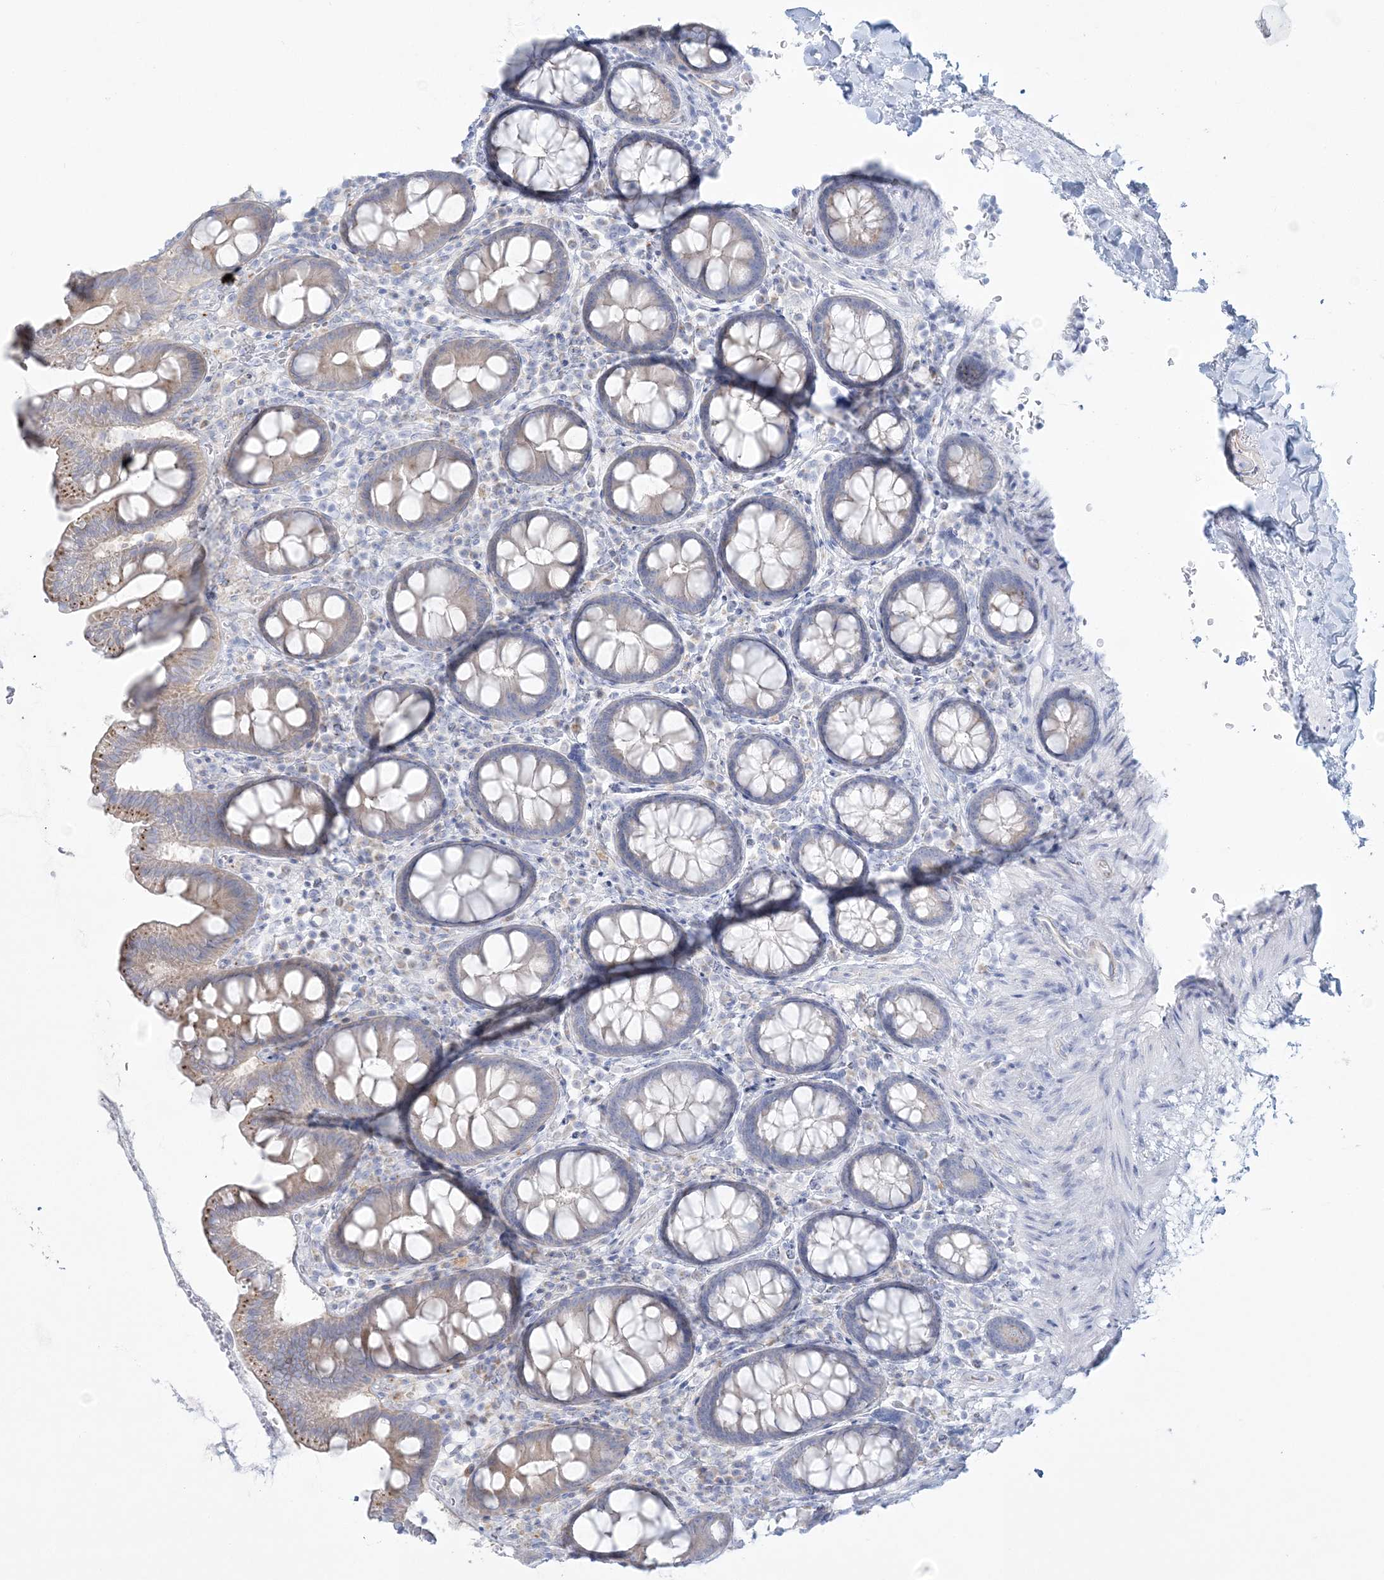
{"staining": {"intensity": "negative", "quantity": "none", "location": "none"}, "tissue": "colon", "cell_type": "Endothelial cells", "image_type": "normal", "snomed": [{"axis": "morphology", "description": "Normal tissue, NOS"}, {"axis": "topography", "description": "Colon"}], "caption": "IHC of benign human colon reveals no staining in endothelial cells.", "gene": "ADGB", "patient": {"sex": "female", "age": 79}}